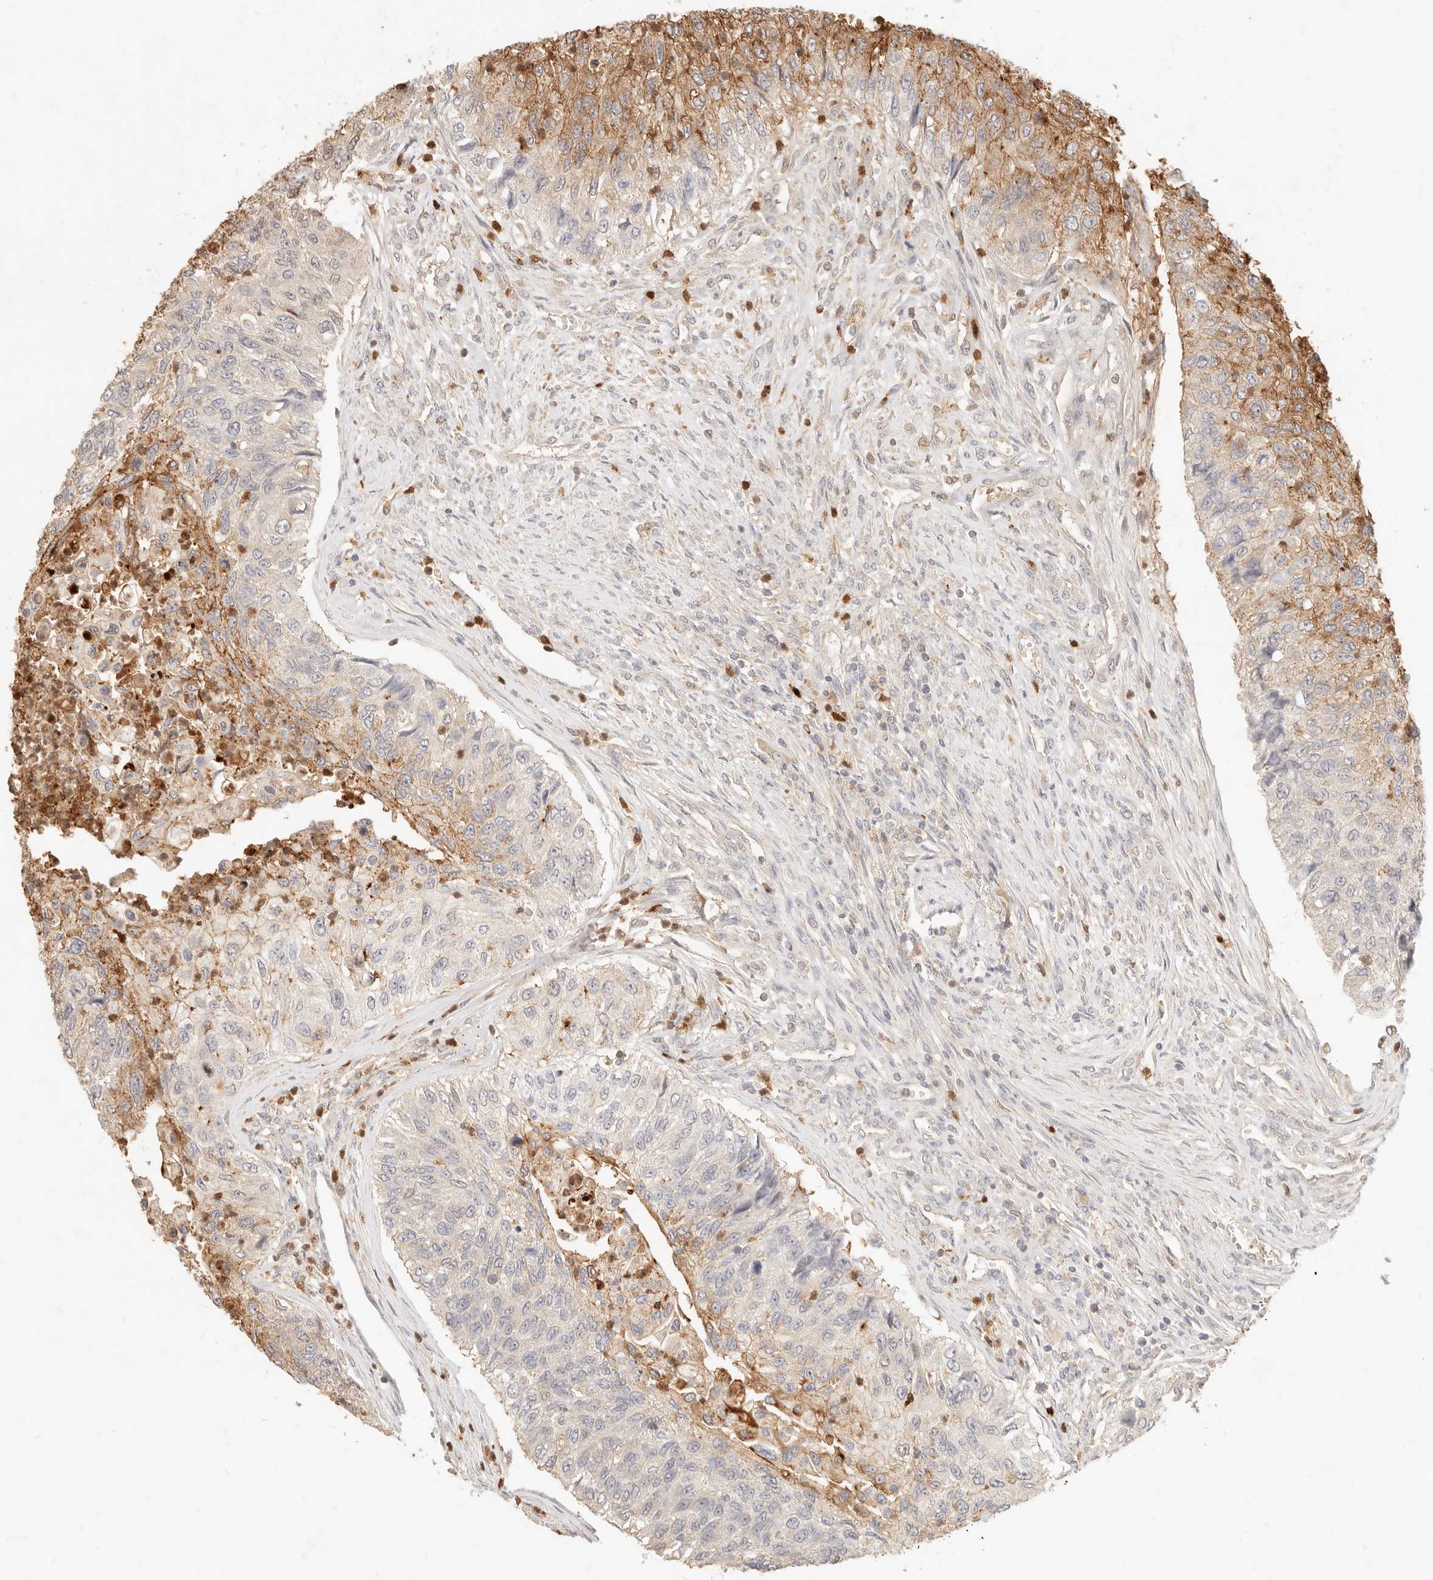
{"staining": {"intensity": "moderate", "quantity": "25%-75%", "location": "cytoplasmic/membranous"}, "tissue": "urothelial cancer", "cell_type": "Tumor cells", "image_type": "cancer", "snomed": [{"axis": "morphology", "description": "Urothelial carcinoma, High grade"}, {"axis": "topography", "description": "Urinary bladder"}], "caption": "IHC staining of urothelial cancer, which reveals medium levels of moderate cytoplasmic/membranous positivity in approximately 25%-75% of tumor cells indicating moderate cytoplasmic/membranous protein positivity. The staining was performed using DAB (3,3'-diaminobenzidine) (brown) for protein detection and nuclei were counterstained in hematoxylin (blue).", "gene": "TMTC2", "patient": {"sex": "female", "age": 60}}